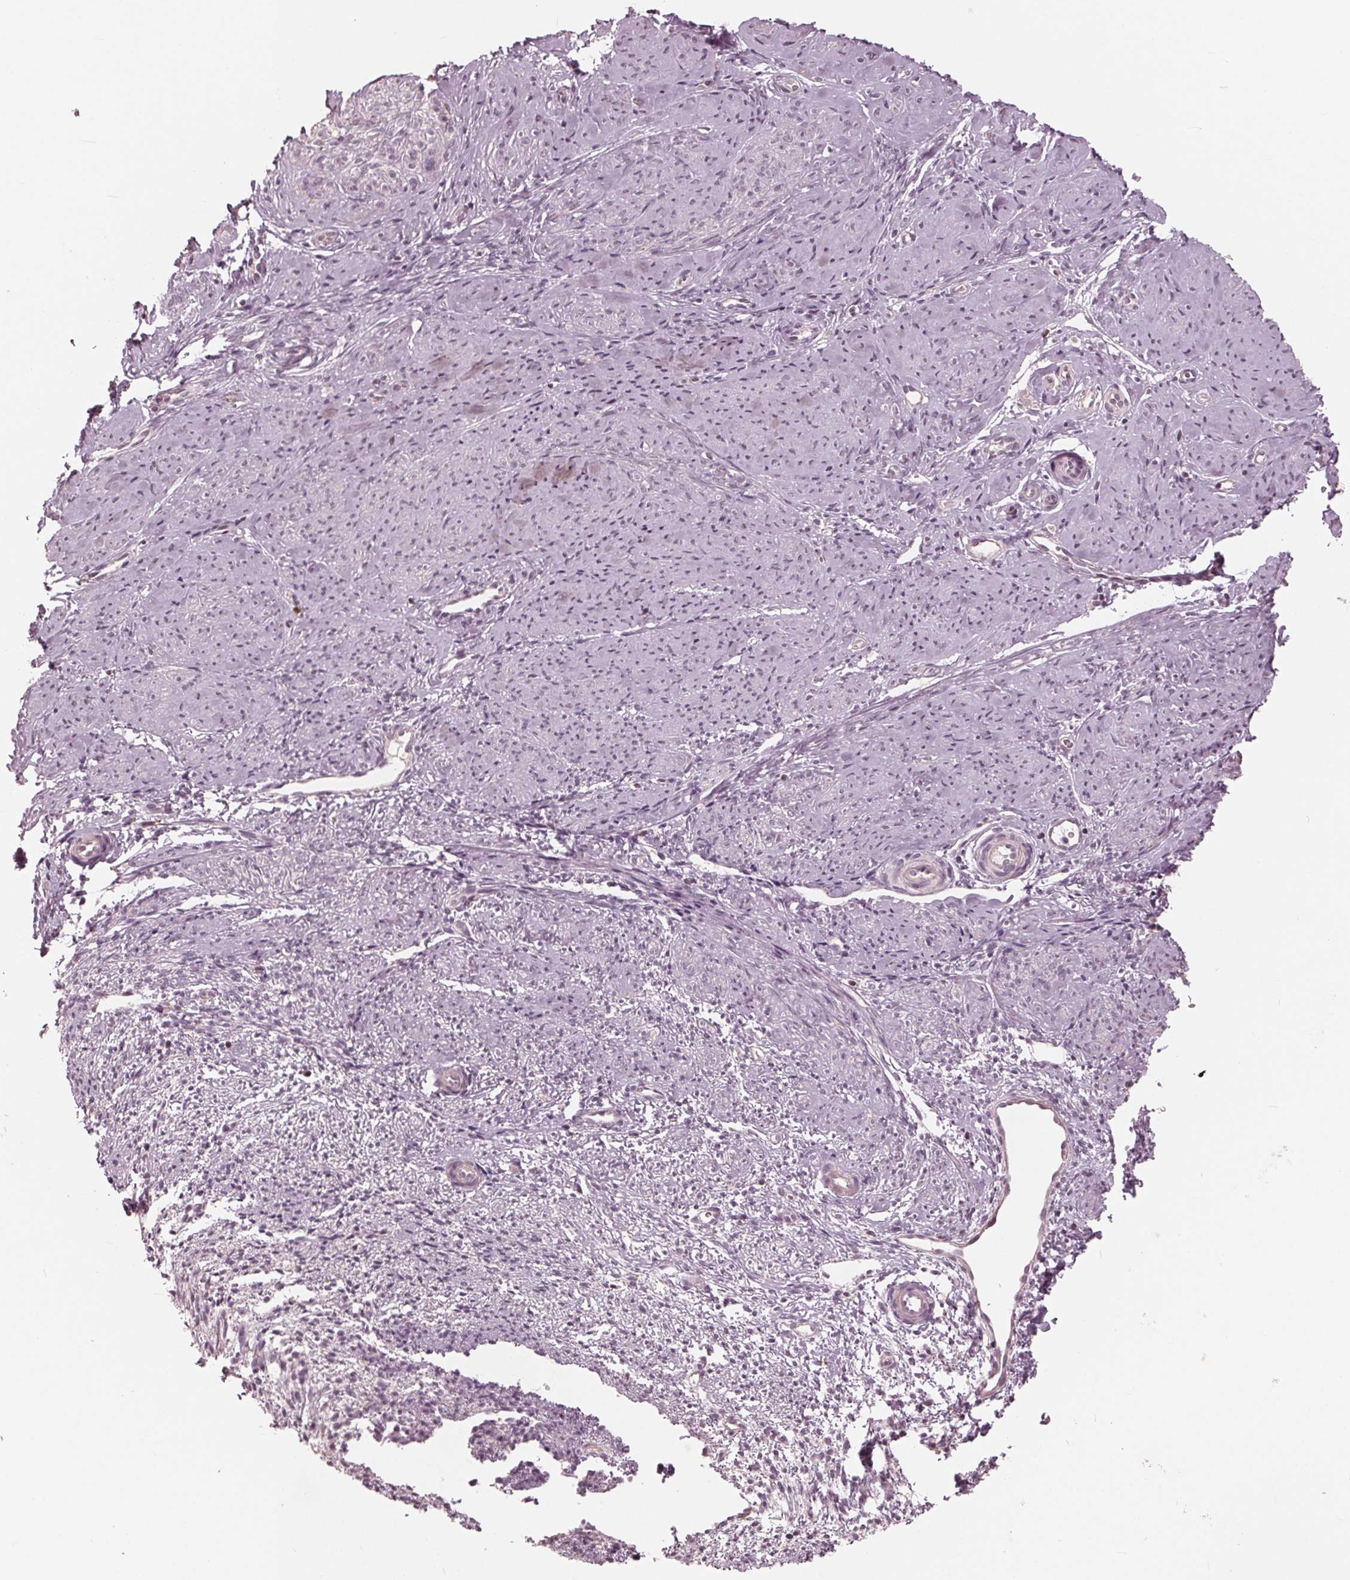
{"staining": {"intensity": "negative", "quantity": "none", "location": "none"}, "tissue": "smooth muscle", "cell_type": "Smooth muscle cells", "image_type": "normal", "snomed": [{"axis": "morphology", "description": "Normal tissue, NOS"}, {"axis": "topography", "description": "Smooth muscle"}], "caption": "Immunohistochemical staining of benign human smooth muscle displays no significant positivity in smooth muscle cells.", "gene": "ING3", "patient": {"sex": "female", "age": 48}}